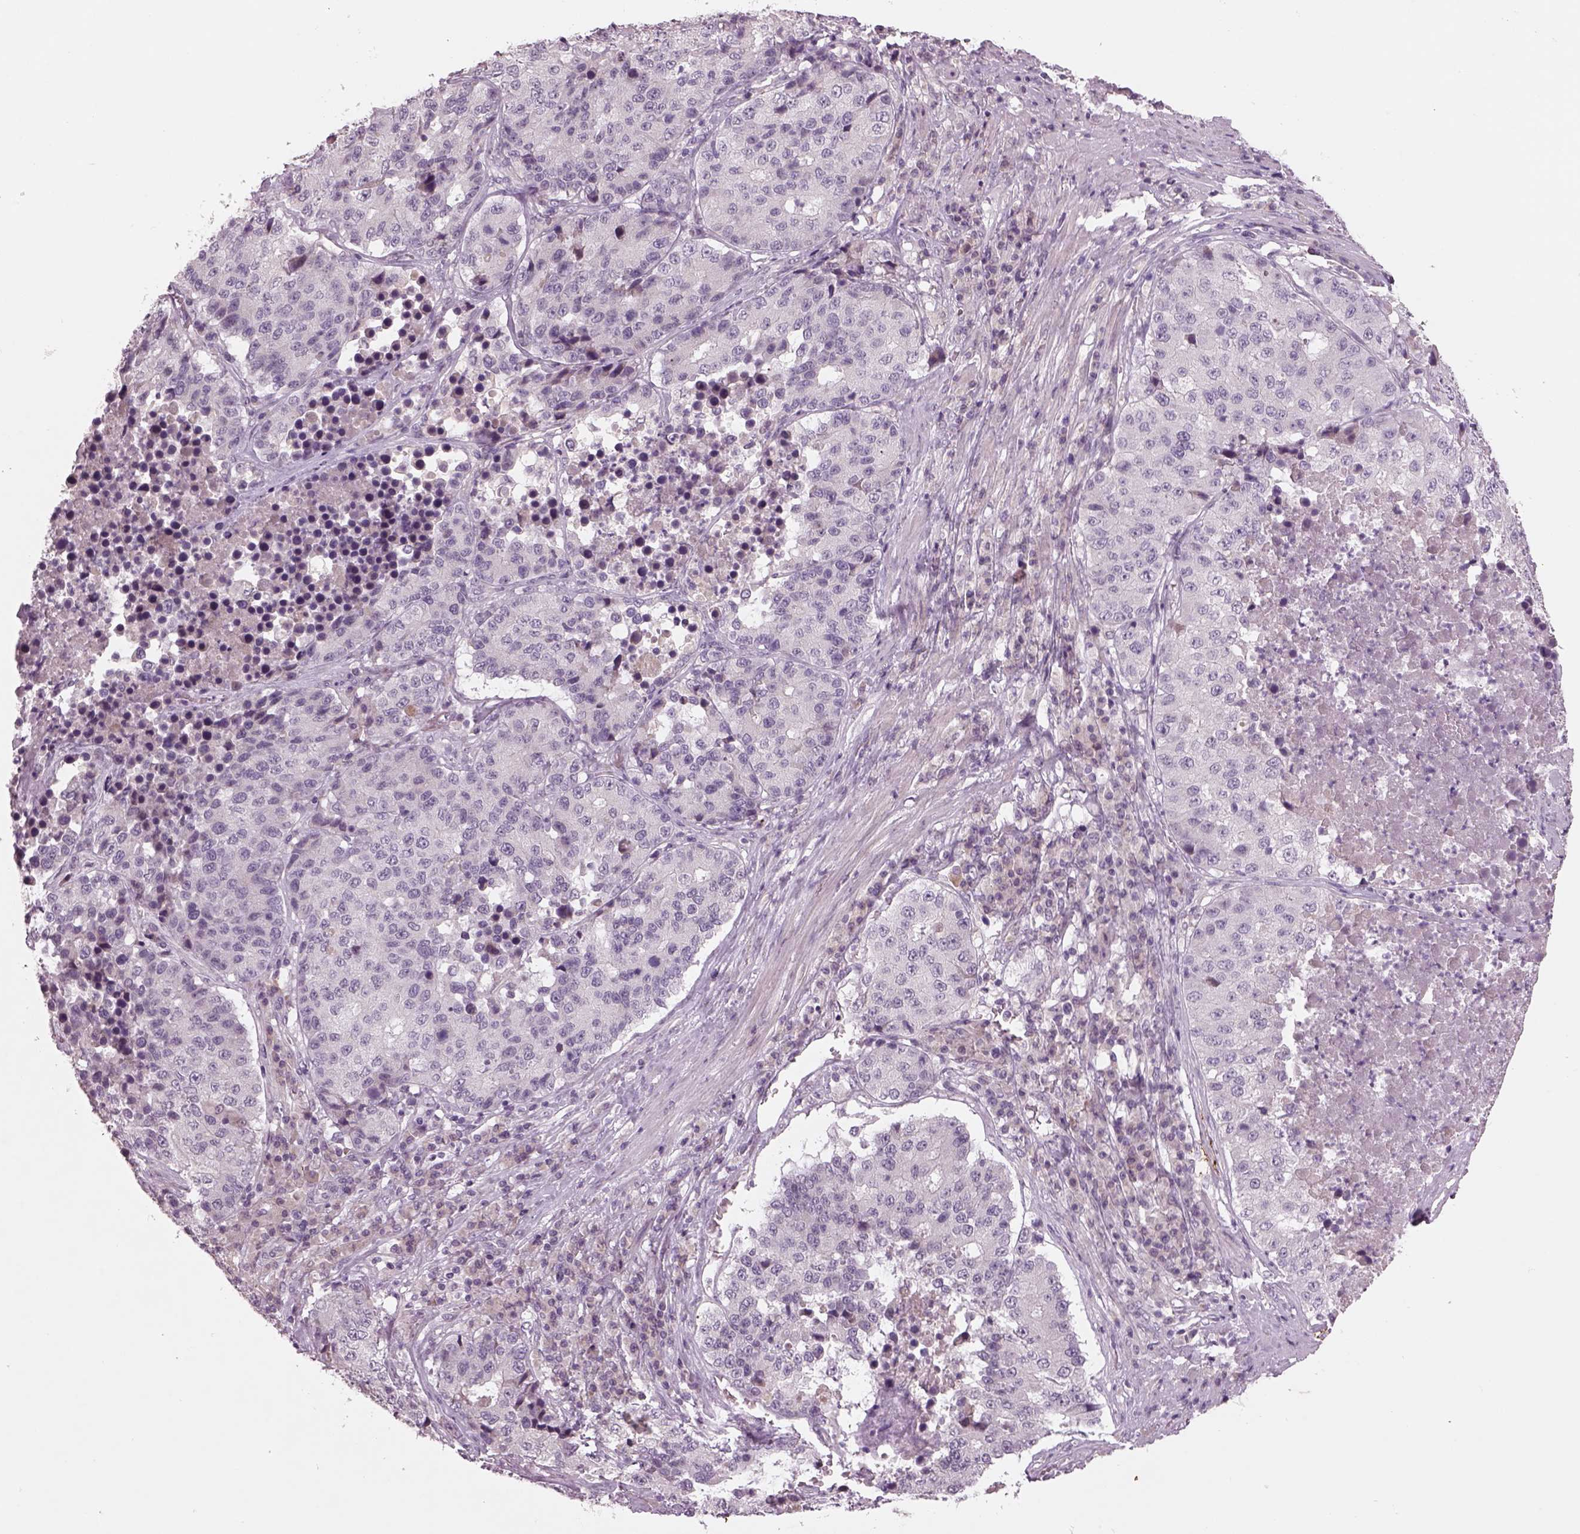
{"staining": {"intensity": "negative", "quantity": "none", "location": "none"}, "tissue": "stomach cancer", "cell_type": "Tumor cells", "image_type": "cancer", "snomed": [{"axis": "morphology", "description": "Adenocarcinoma, NOS"}, {"axis": "topography", "description": "Stomach"}], "caption": "Immunohistochemistry of stomach adenocarcinoma exhibits no expression in tumor cells.", "gene": "PENK", "patient": {"sex": "male", "age": 71}}